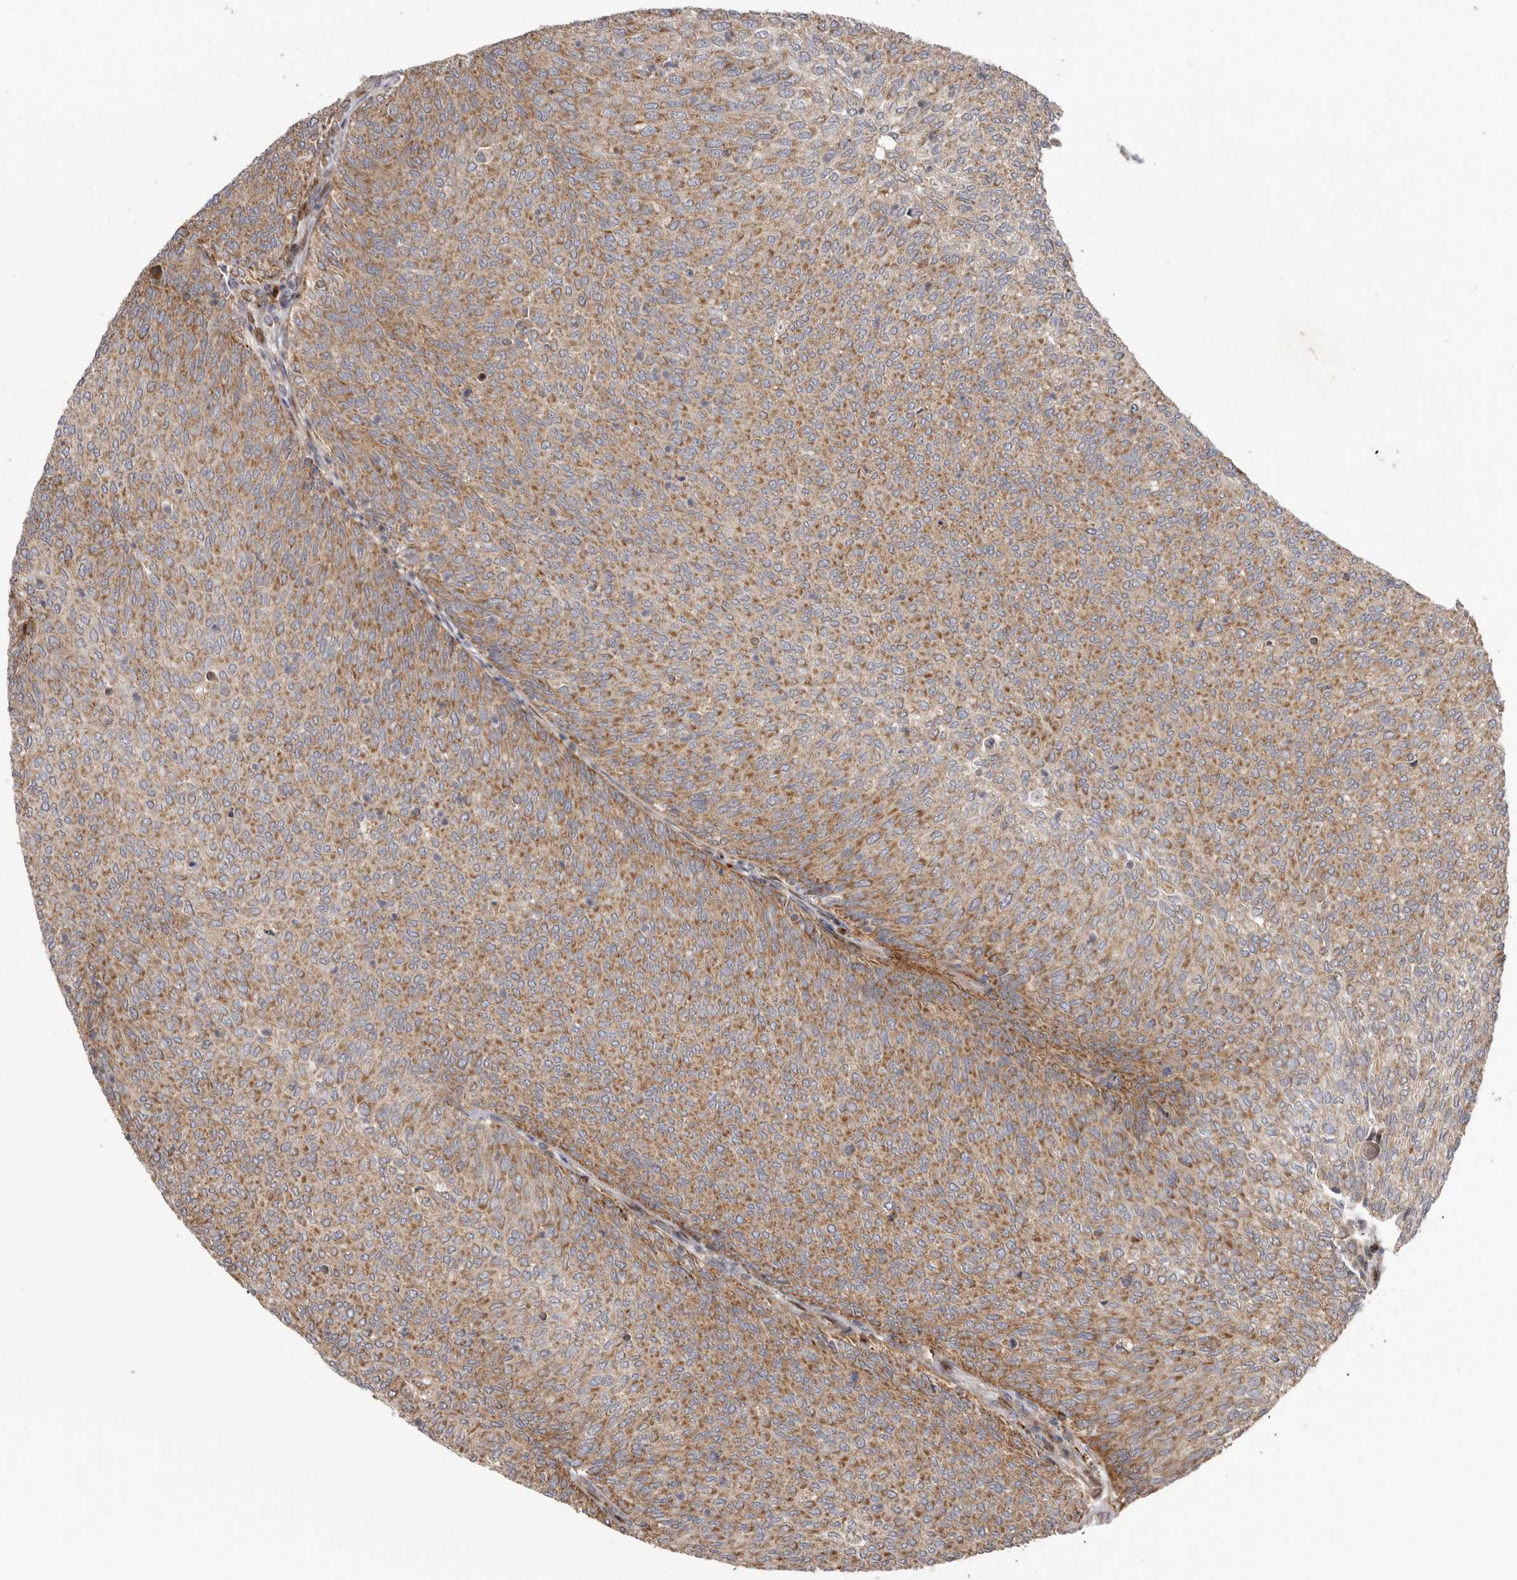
{"staining": {"intensity": "moderate", "quantity": ">75%", "location": "cytoplasmic/membranous"}, "tissue": "urothelial cancer", "cell_type": "Tumor cells", "image_type": "cancer", "snomed": [{"axis": "morphology", "description": "Urothelial carcinoma, Low grade"}, {"axis": "topography", "description": "Urinary bladder"}], "caption": "This image reveals immunohistochemistry (IHC) staining of urothelial carcinoma (low-grade), with medium moderate cytoplasmic/membranous positivity in approximately >75% of tumor cells.", "gene": "NUP43", "patient": {"sex": "female", "age": 79}}